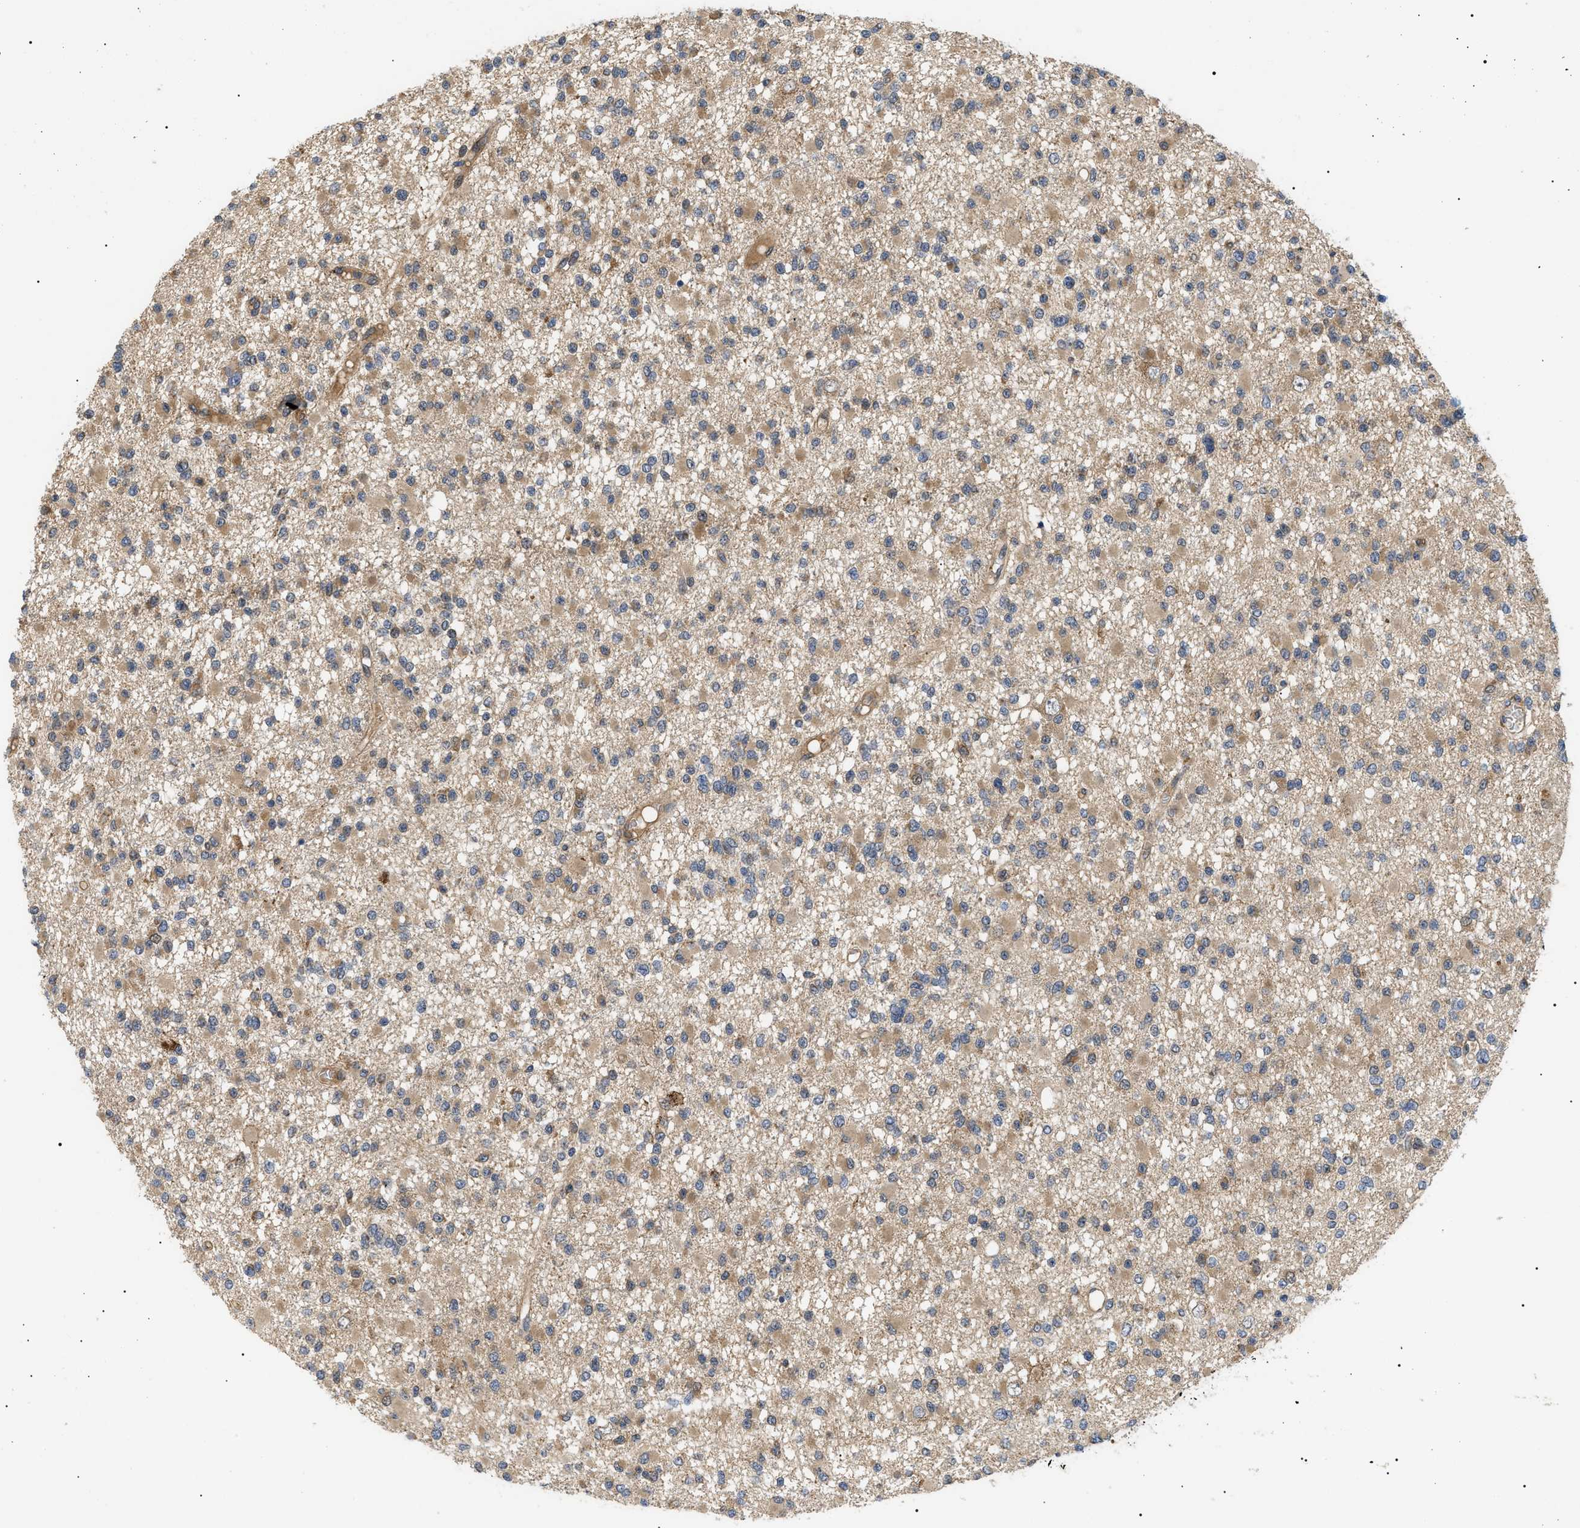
{"staining": {"intensity": "moderate", "quantity": ">75%", "location": "cytoplasmic/membranous"}, "tissue": "glioma", "cell_type": "Tumor cells", "image_type": "cancer", "snomed": [{"axis": "morphology", "description": "Glioma, malignant, Low grade"}, {"axis": "topography", "description": "Brain"}], "caption": "Protein positivity by immunohistochemistry demonstrates moderate cytoplasmic/membranous staining in approximately >75% of tumor cells in glioma. The staining was performed using DAB (3,3'-diaminobenzidine) to visualize the protein expression in brown, while the nuclei were stained in blue with hematoxylin (Magnification: 20x).", "gene": "ASTL", "patient": {"sex": "female", "age": 22}}